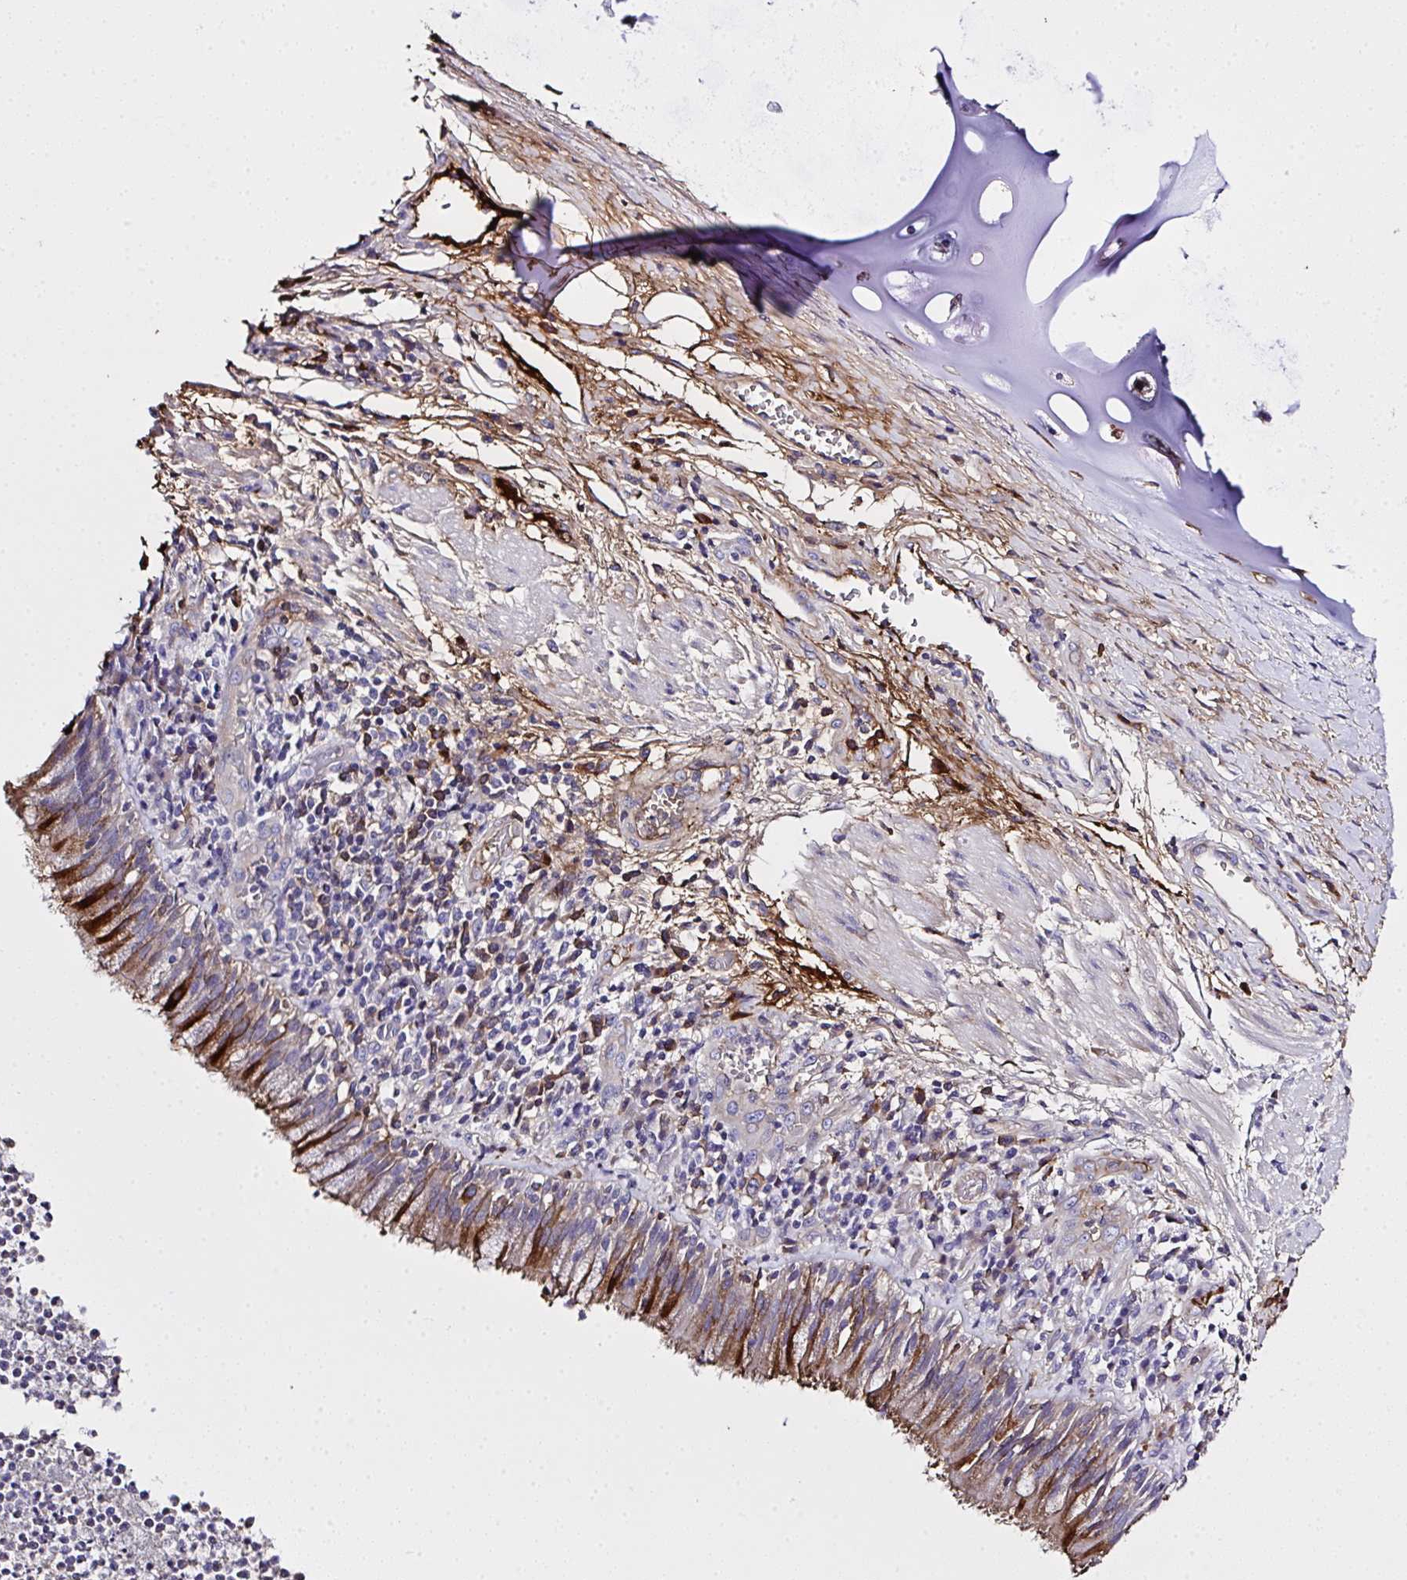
{"staining": {"intensity": "strong", "quantity": ">75%", "location": "cytoplasmic/membranous"}, "tissue": "bronchus", "cell_type": "Respiratory epithelial cells", "image_type": "normal", "snomed": [{"axis": "morphology", "description": "Normal tissue, NOS"}, {"axis": "topography", "description": "Cartilage tissue"}, {"axis": "topography", "description": "Bronchus"}], "caption": "The immunohistochemical stain labels strong cytoplasmic/membranous staining in respiratory epithelial cells of benign bronchus.", "gene": "ZNF813", "patient": {"sex": "male", "age": 56}}